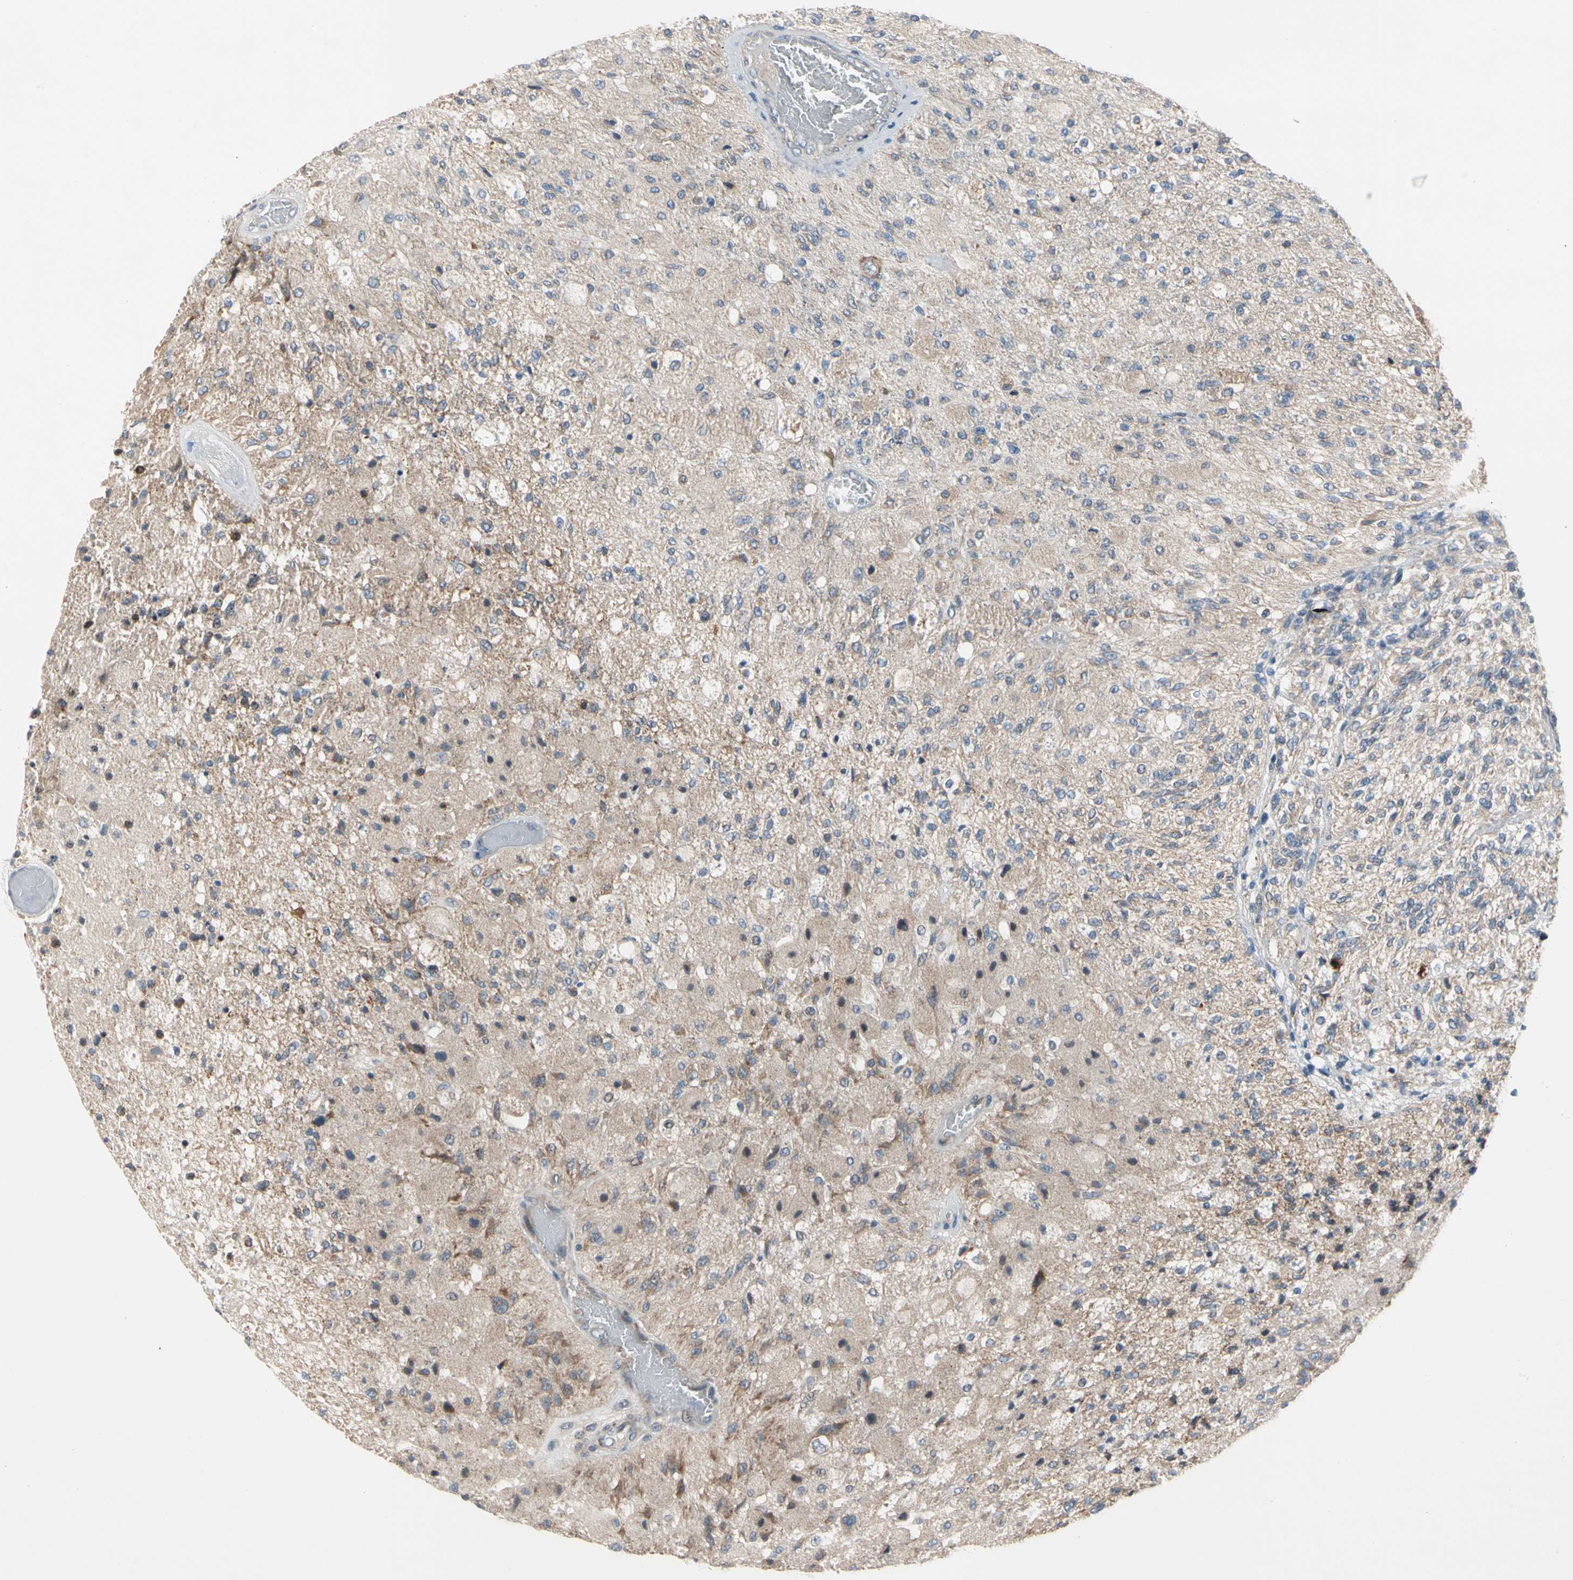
{"staining": {"intensity": "weak", "quantity": "25%-75%", "location": "cytoplasmic/membranous"}, "tissue": "glioma", "cell_type": "Tumor cells", "image_type": "cancer", "snomed": [{"axis": "morphology", "description": "Normal tissue, NOS"}, {"axis": "morphology", "description": "Glioma, malignant, High grade"}, {"axis": "topography", "description": "Cerebral cortex"}], "caption": "A histopathology image showing weak cytoplasmic/membranous positivity in approximately 25%-75% of tumor cells in glioma, as visualized by brown immunohistochemical staining.", "gene": "MARK1", "patient": {"sex": "male", "age": 77}}